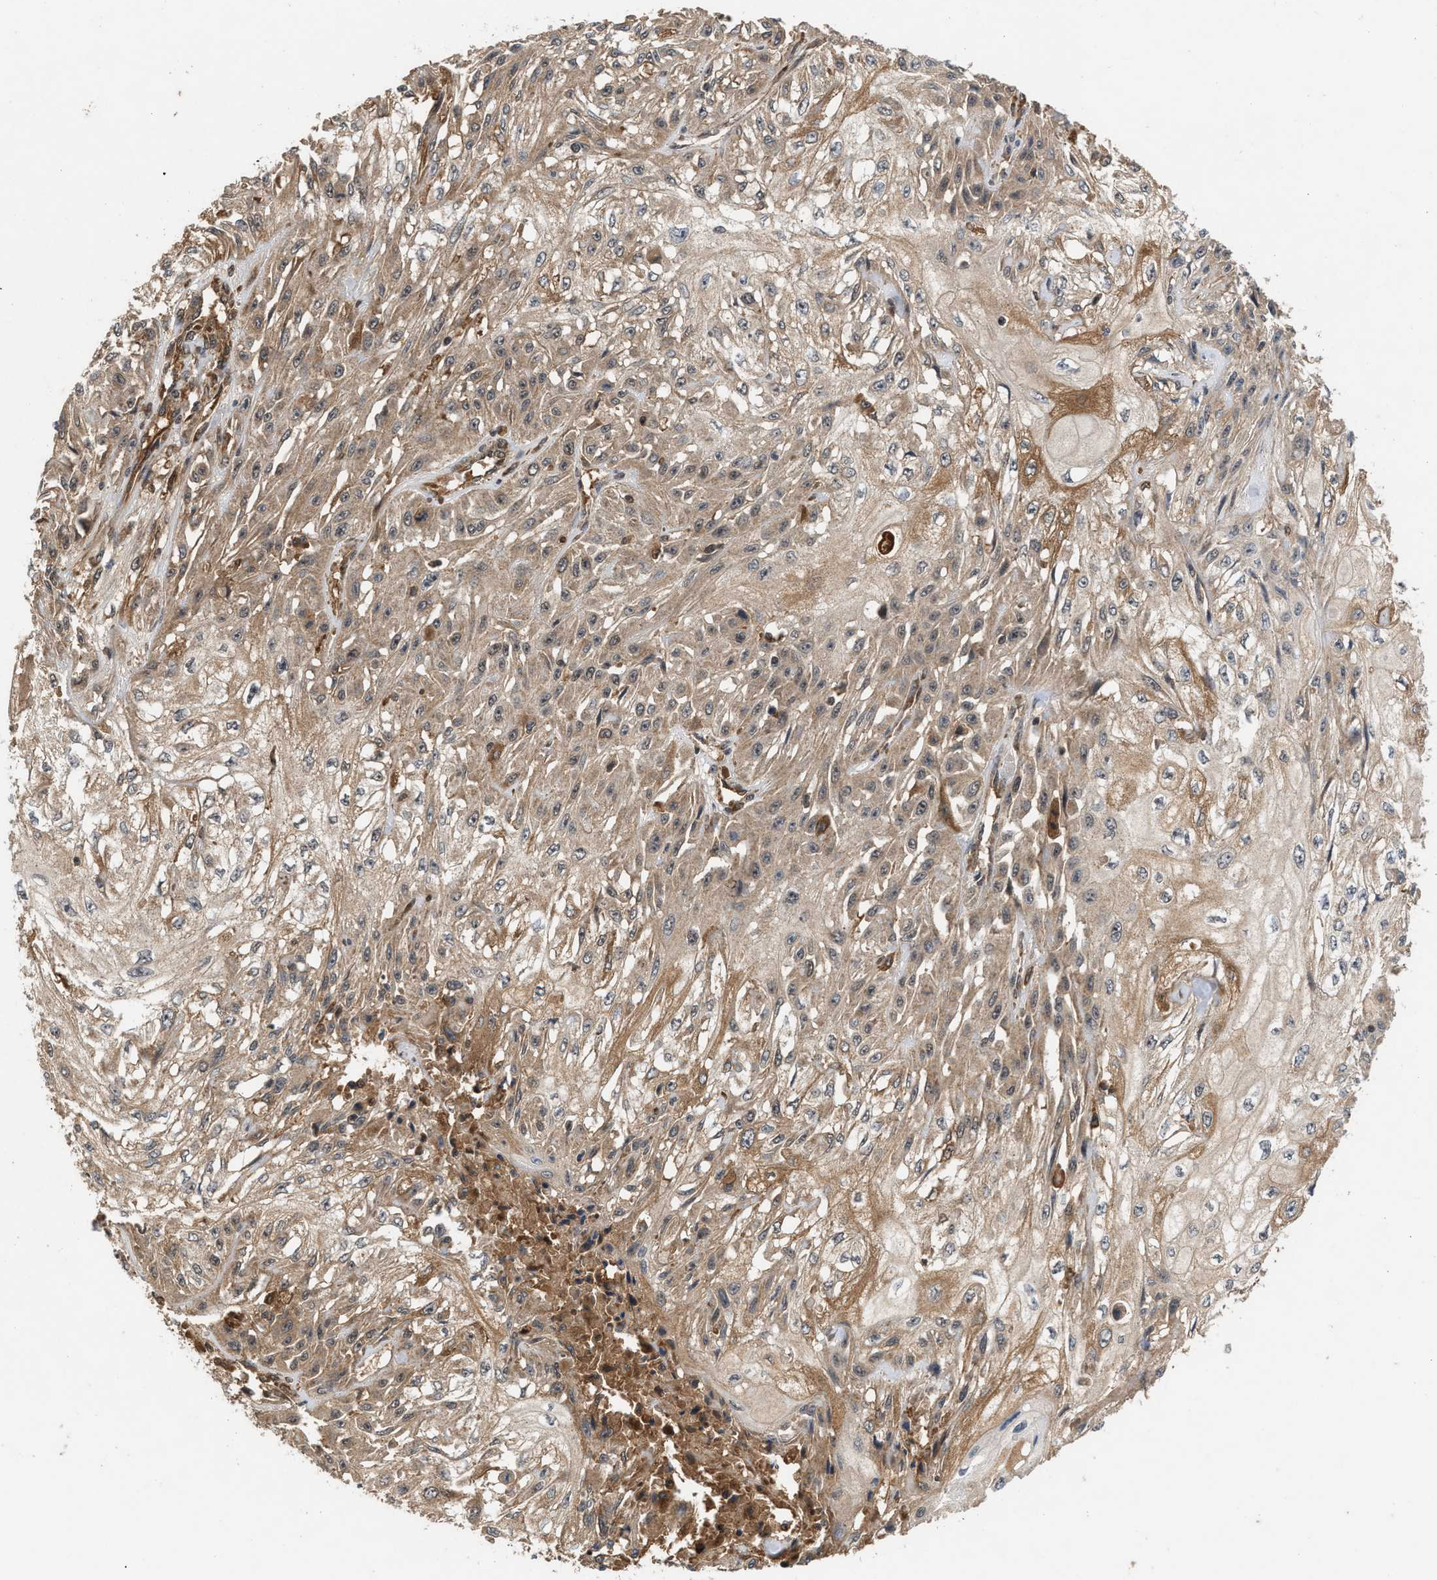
{"staining": {"intensity": "moderate", "quantity": ">75%", "location": "nuclear"}, "tissue": "skin cancer", "cell_type": "Tumor cells", "image_type": "cancer", "snomed": [{"axis": "morphology", "description": "Squamous cell carcinoma, NOS"}, {"axis": "morphology", "description": "Squamous cell carcinoma, metastatic, NOS"}, {"axis": "topography", "description": "Skin"}, {"axis": "topography", "description": "Lymph node"}], "caption": "Skin cancer (squamous cell carcinoma) stained with a brown dye displays moderate nuclear positive expression in about >75% of tumor cells.", "gene": "RUSC2", "patient": {"sex": "male", "age": 75}}